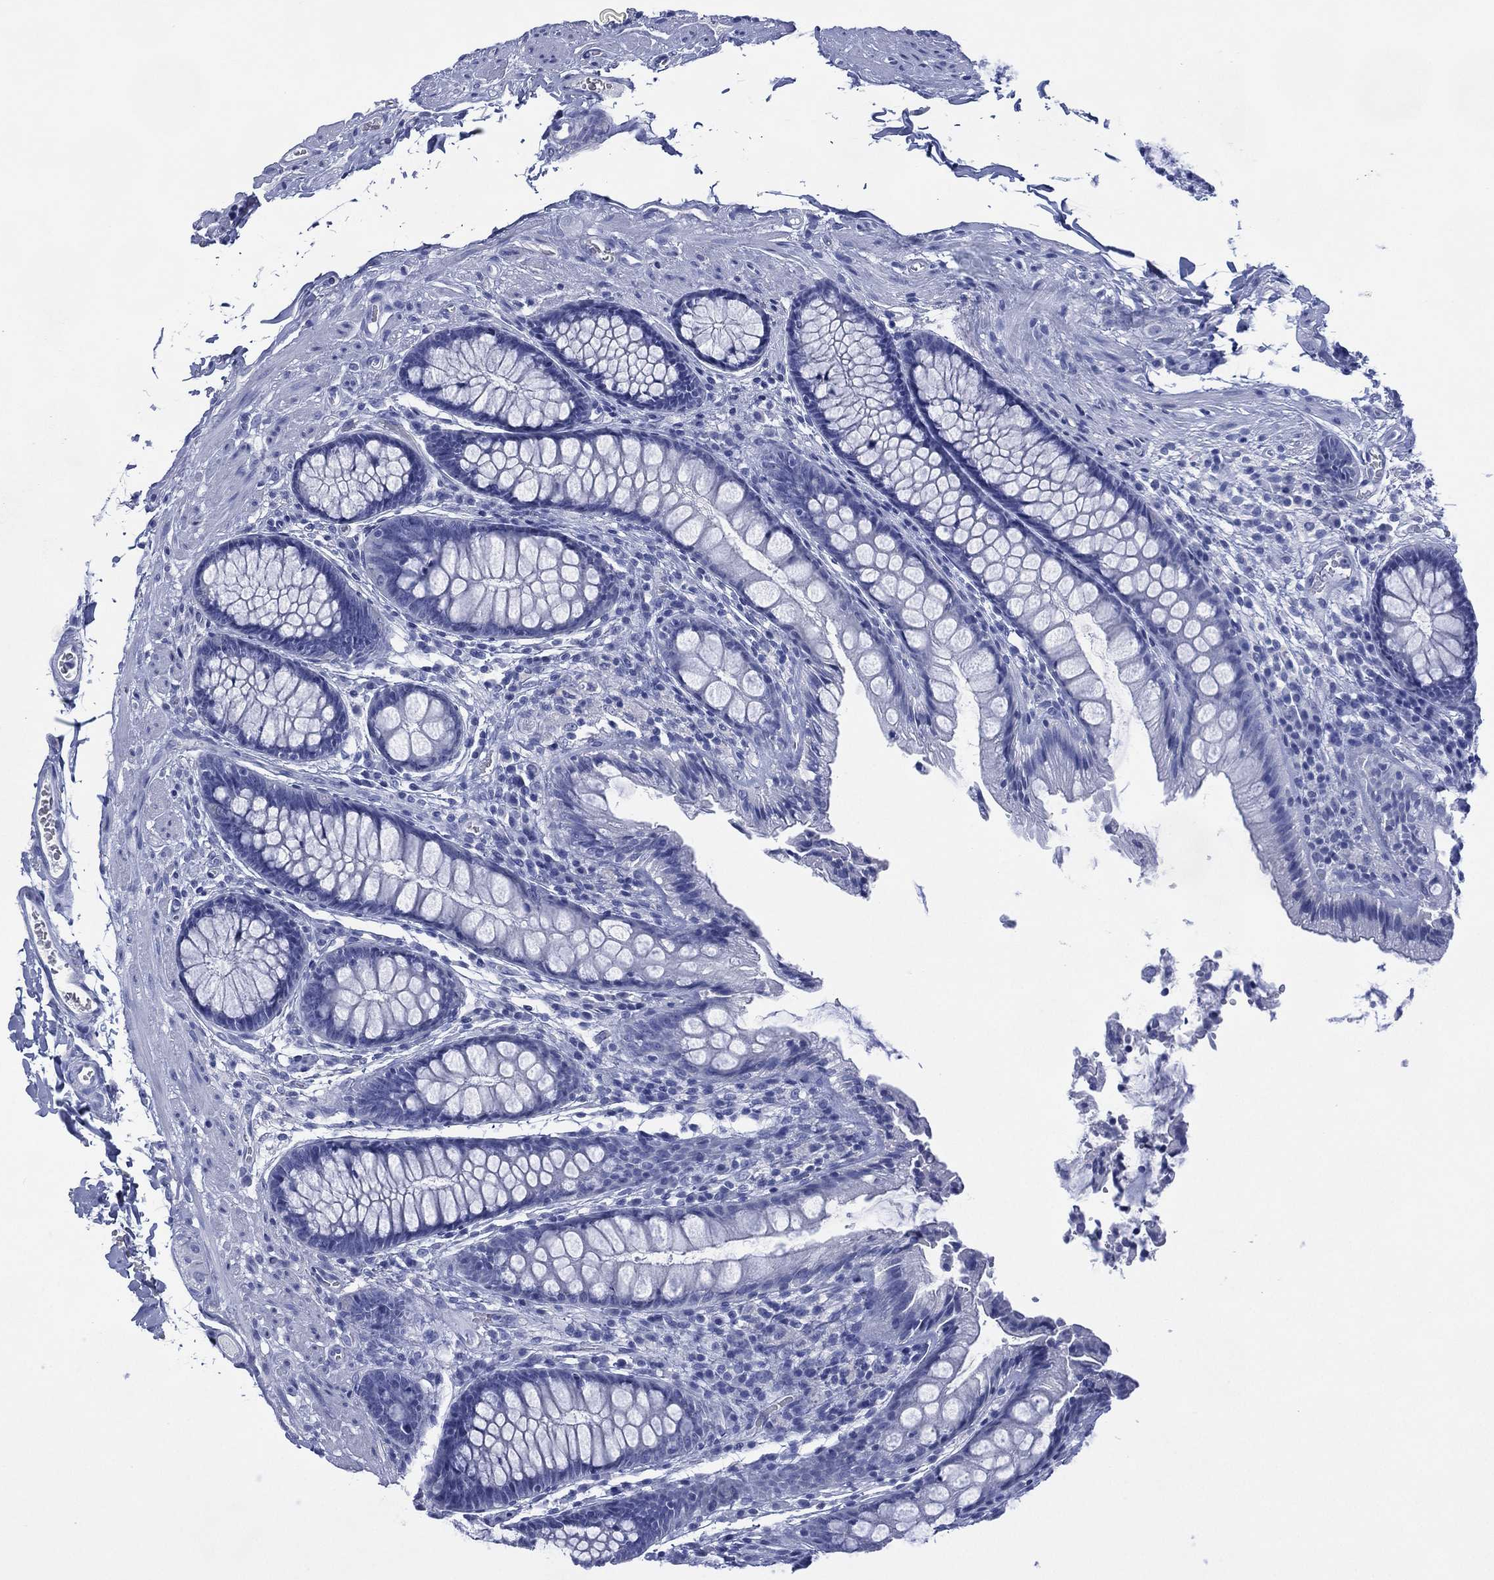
{"staining": {"intensity": "negative", "quantity": "none", "location": "none"}, "tissue": "colon", "cell_type": "Endothelial cells", "image_type": "normal", "snomed": [{"axis": "morphology", "description": "Normal tissue, NOS"}, {"axis": "topography", "description": "Colon"}], "caption": "A photomicrograph of colon stained for a protein displays no brown staining in endothelial cells.", "gene": "SIGLECL1", "patient": {"sex": "female", "age": 86}}